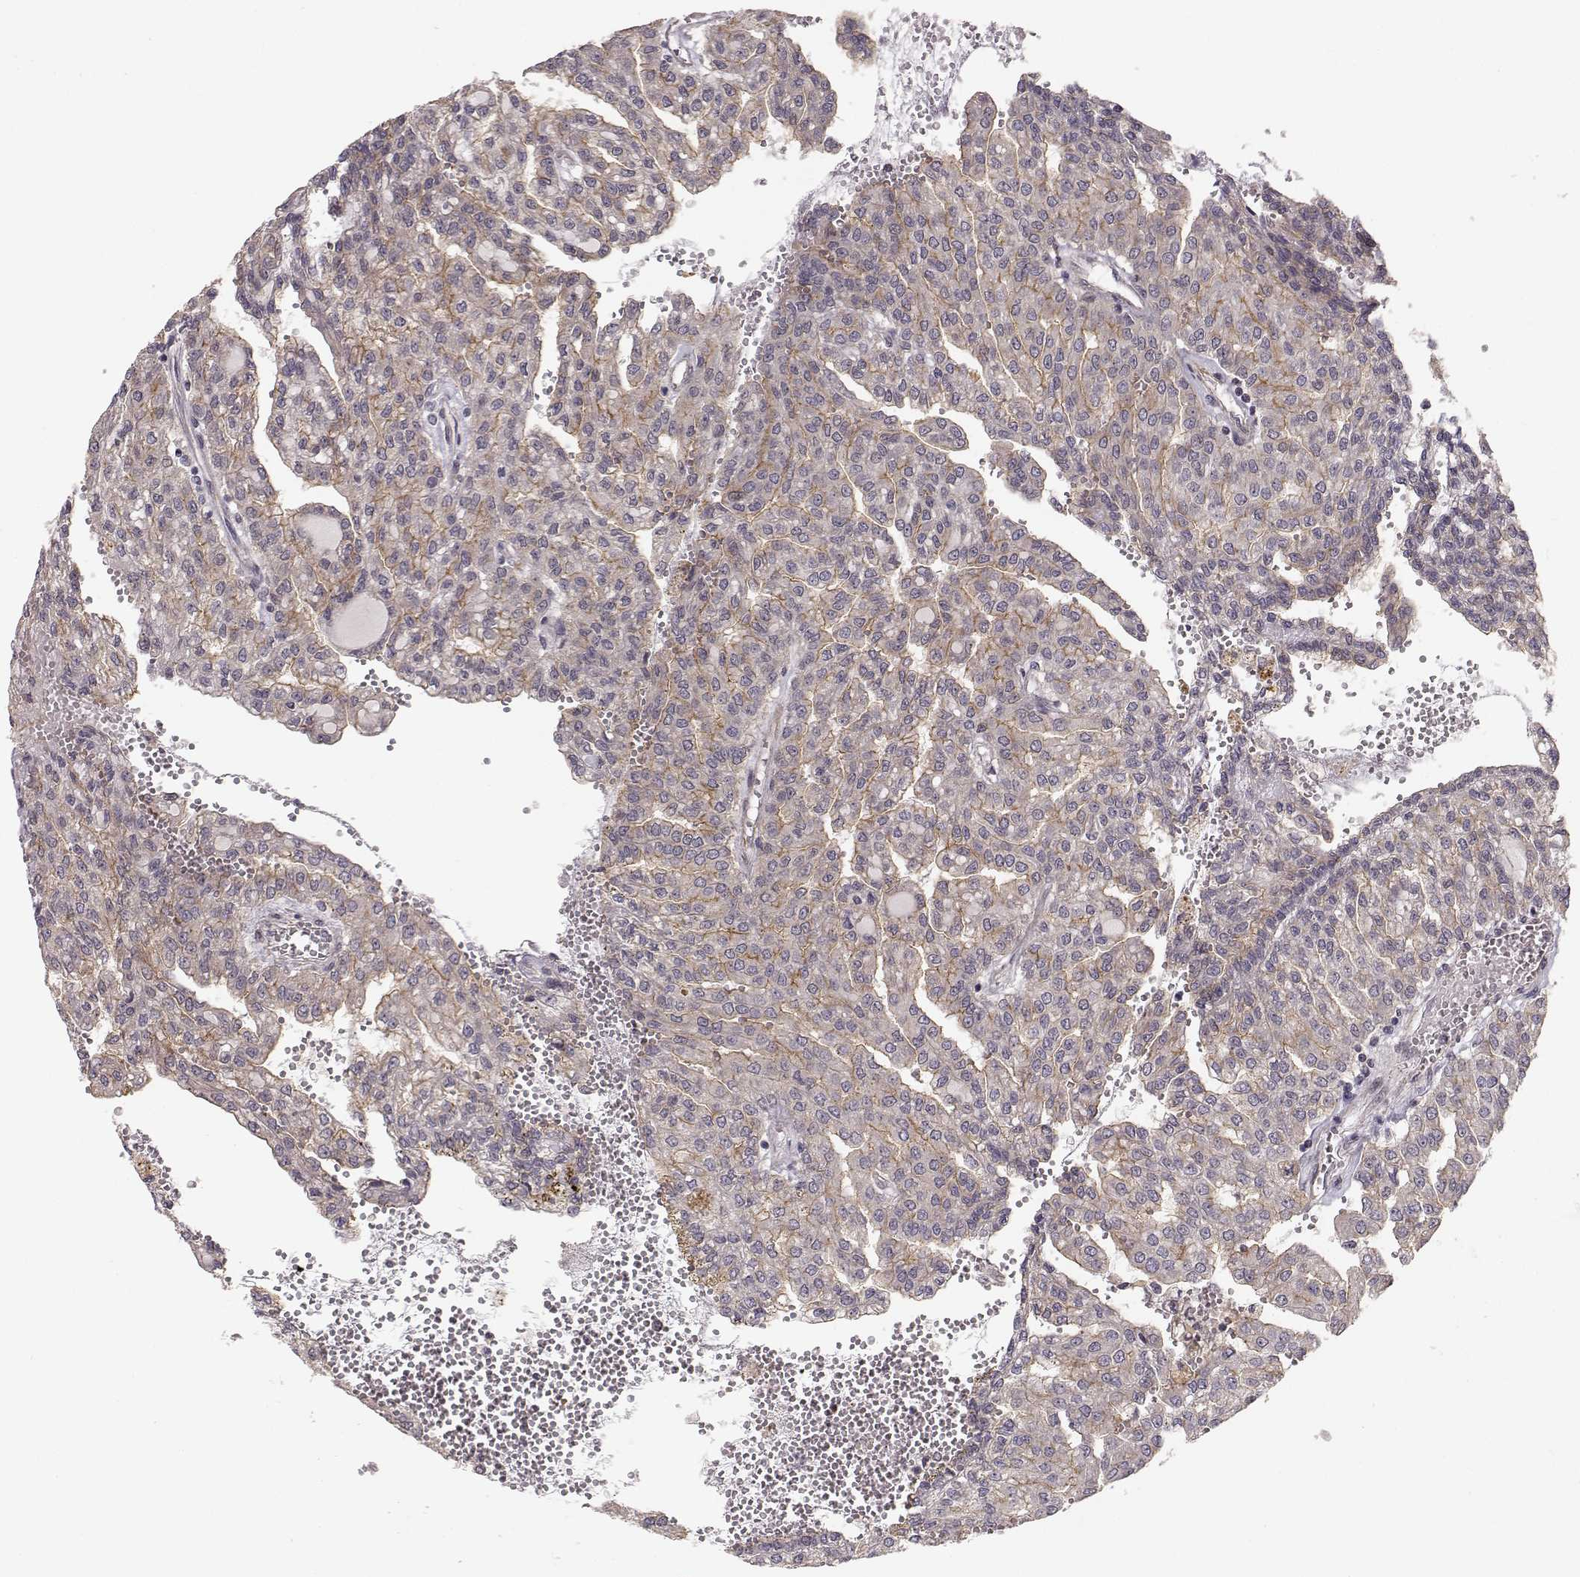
{"staining": {"intensity": "weak", "quantity": "25%-75%", "location": "cytoplasmic/membranous"}, "tissue": "renal cancer", "cell_type": "Tumor cells", "image_type": "cancer", "snomed": [{"axis": "morphology", "description": "Adenocarcinoma, NOS"}, {"axis": "topography", "description": "Kidney"}], "caption": "Immunohistochemical staining of adenocarcinoma (renal) reveals weak cytoplasmic/membranous protein staining in about 25%-75% of tumor cells. (DAB IHC with brightfield microscopy, high magnification).", "gene": "PLEKHG3", "patient": {"sex": "male", "age": 63}}